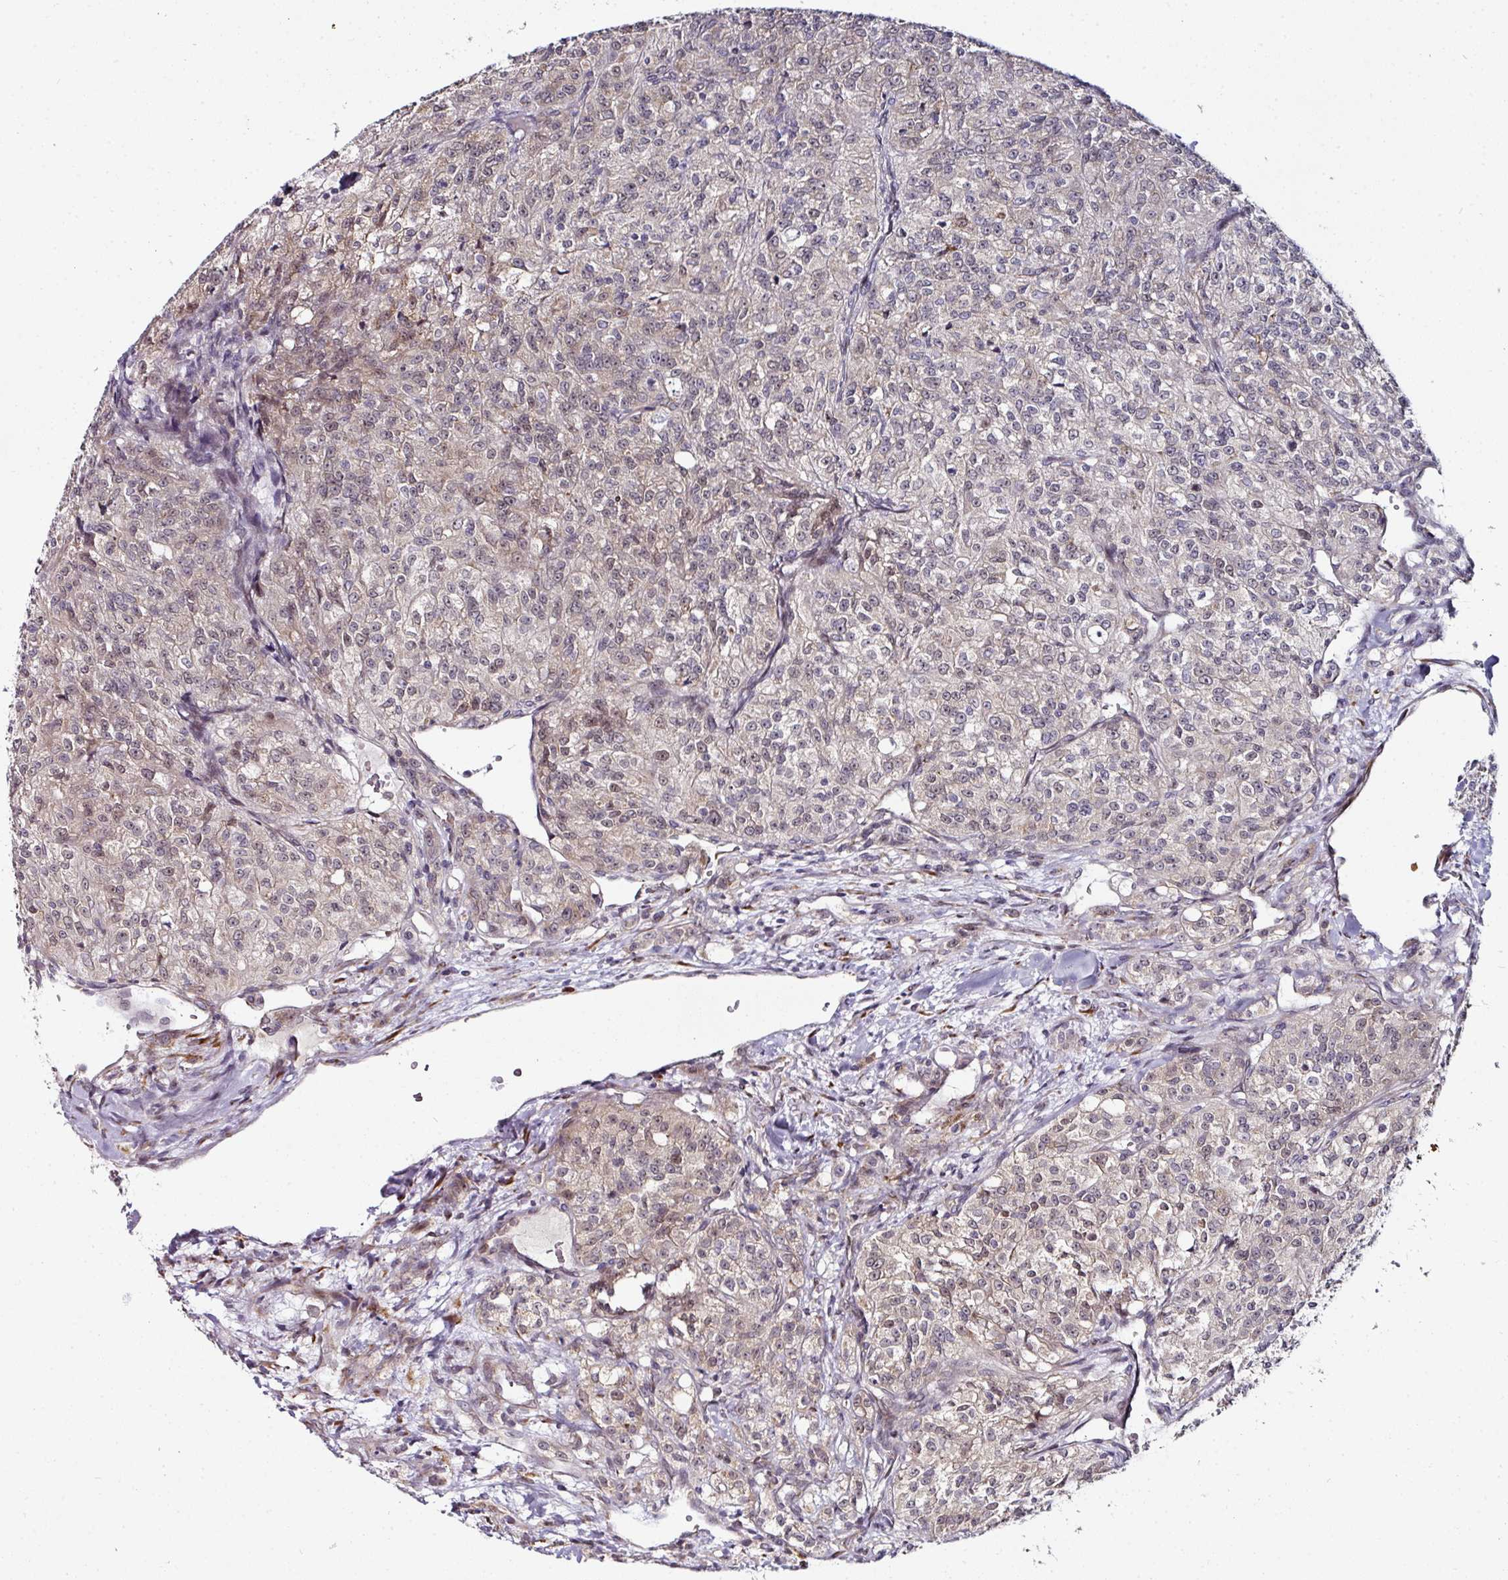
{"staining": {"intensity": "weak", "quantity": "<25%", "location": "cytoplasmic/membranous,nuclear"}, "tissue": "renal cancer", "cell_type": "Tumor cells", "image_type": "cancer", "snomed": [{"axis": "morphology", "description": "Adenocarcinoma, NOS"}, {"axis": "topography", "description": "Kidney"}], "caption": "Immunohistochemistry (IHC) image of renal adenocarcinoma stained for a protein (brown), which displays no expression in tumor cells.", "gene": "APOLD1", "patient": {"sex": "female", "age": 63}}